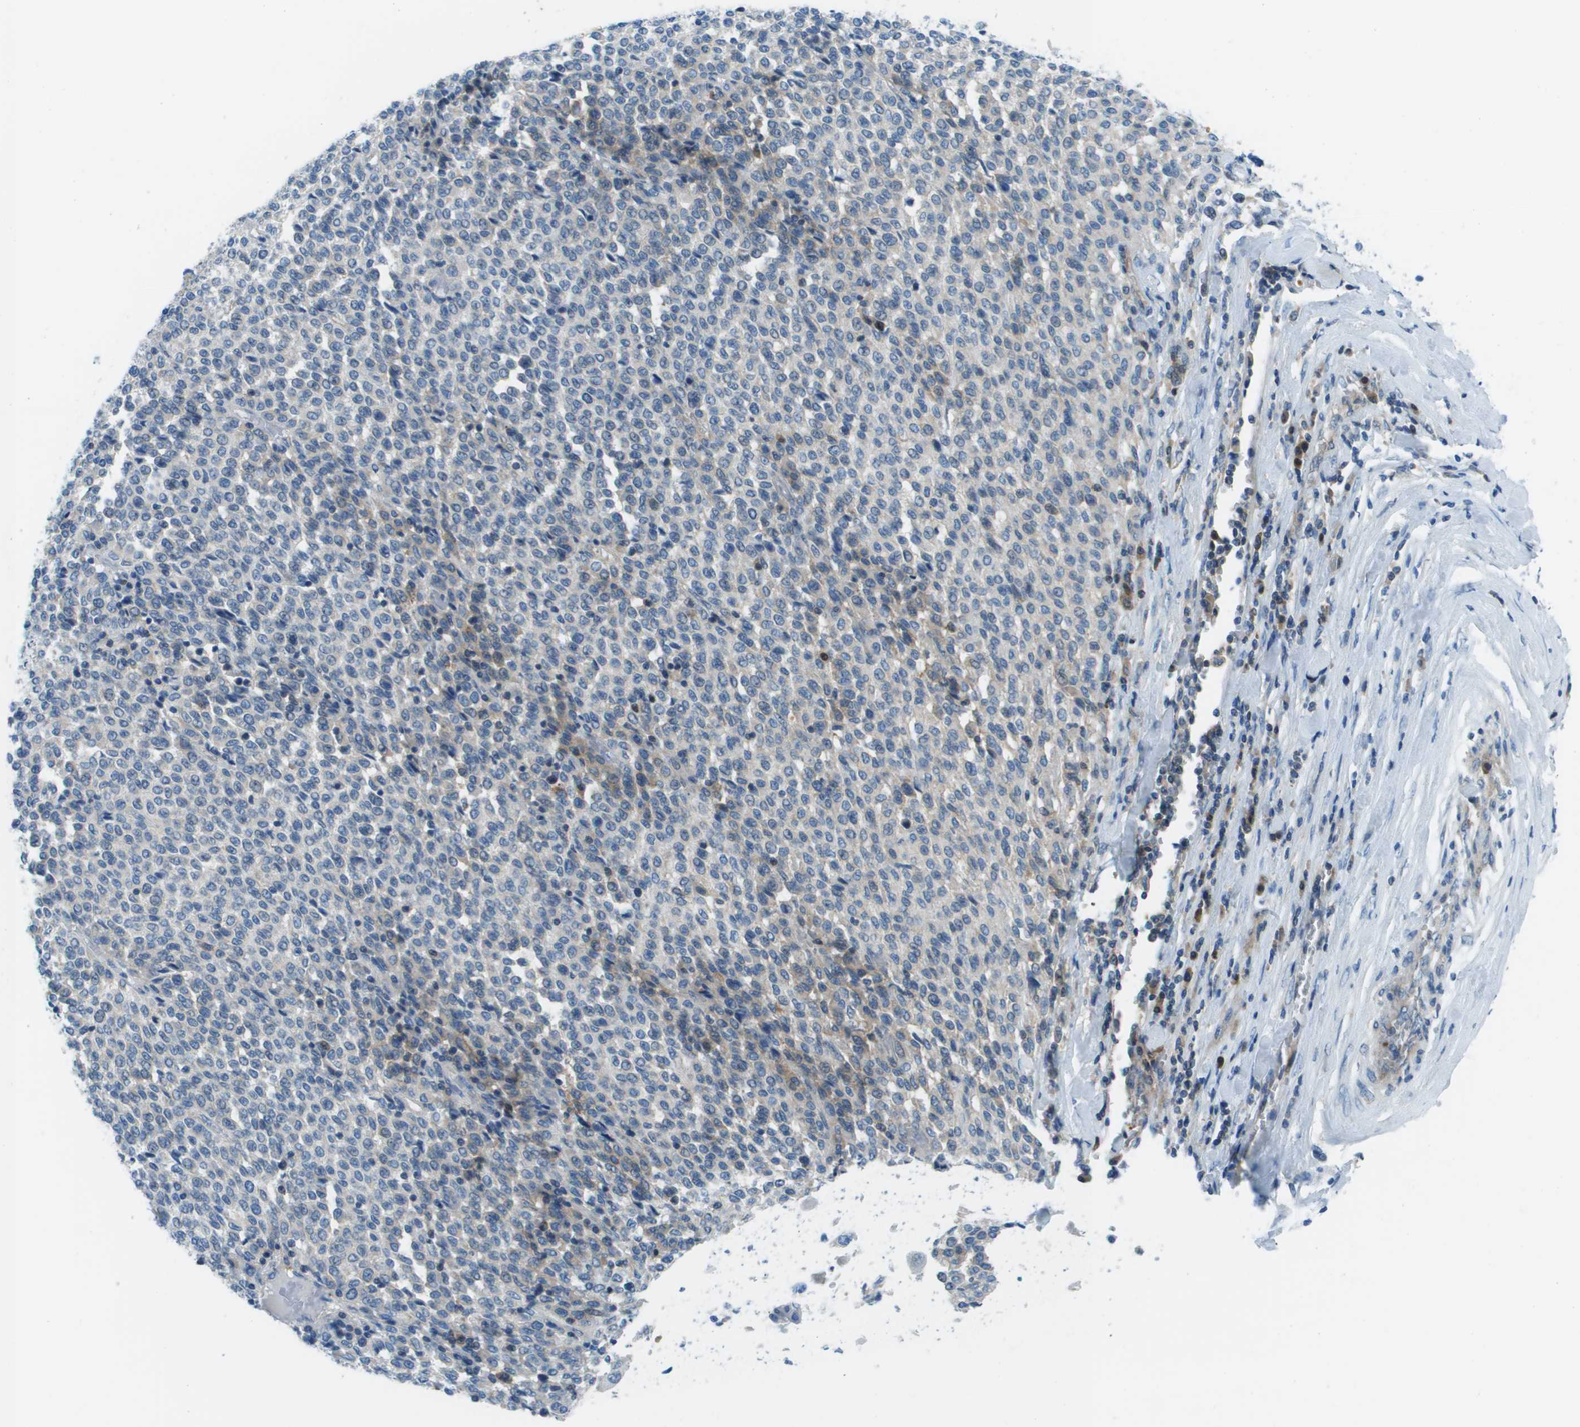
{"staining": {"intensity": "negative", "quantity": "none", "location": "none"}, "tissue": "melanoma", "cell_type": "Tumor cells", "image_type": "cancer", "snomed": [{"axis": "morphology", "description": "Malignant melanoma, Metastatic site"}, {"axis": "topography", "description": "Pancreas"}], "caption": "Immunohistochemistry photomicrograph of neoplastic tissue: melanoma stained with DAB reveals no significant protein staining in tumor cells.", "gene": "STIP1", "patient": {"sex": "female", "age": 30}}